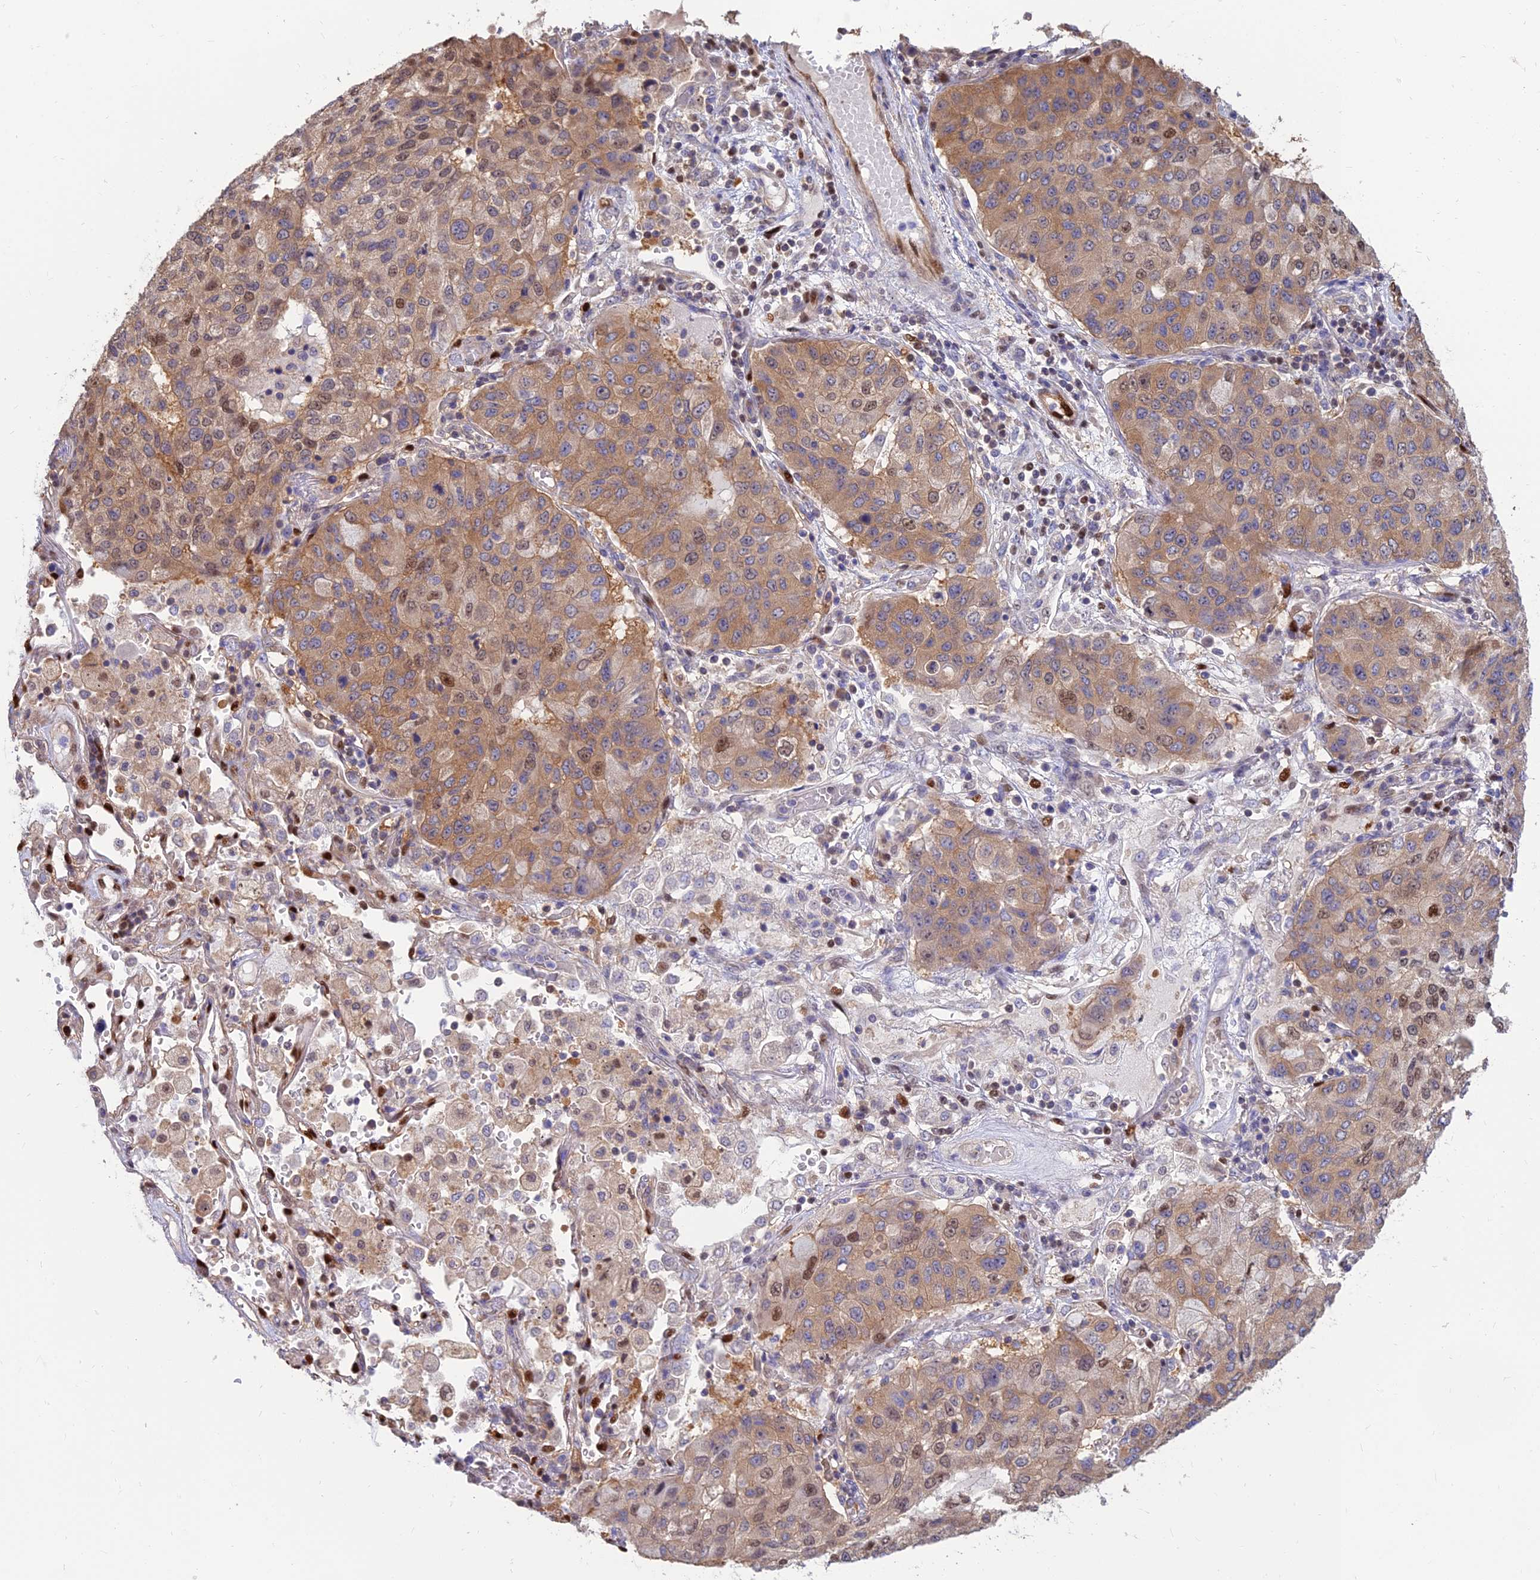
{"staining": {"intensity": "moderate", "quantity": ">75%", "location": "cytoplasmic/membranous,nuclear"}, "tissue": "lung cancer", "cell_type": "Tumor cells", "image_type": "cancer", "snomed": [{"axis": "morphology", "description": "Squamous cell carcinoma, NOS"}, {"axis": "topography", "description": "Lung"}], "caption": "This image shows immunohistochemistry (IHC) staining of human lung squamous cell carcinoma, with medium moderate cytoplasmic/membranous and nuclear expression in approximately >75% of tumor cells.", "gene": "DNPEP", "patient": {"sex": "male", "age": 74}}